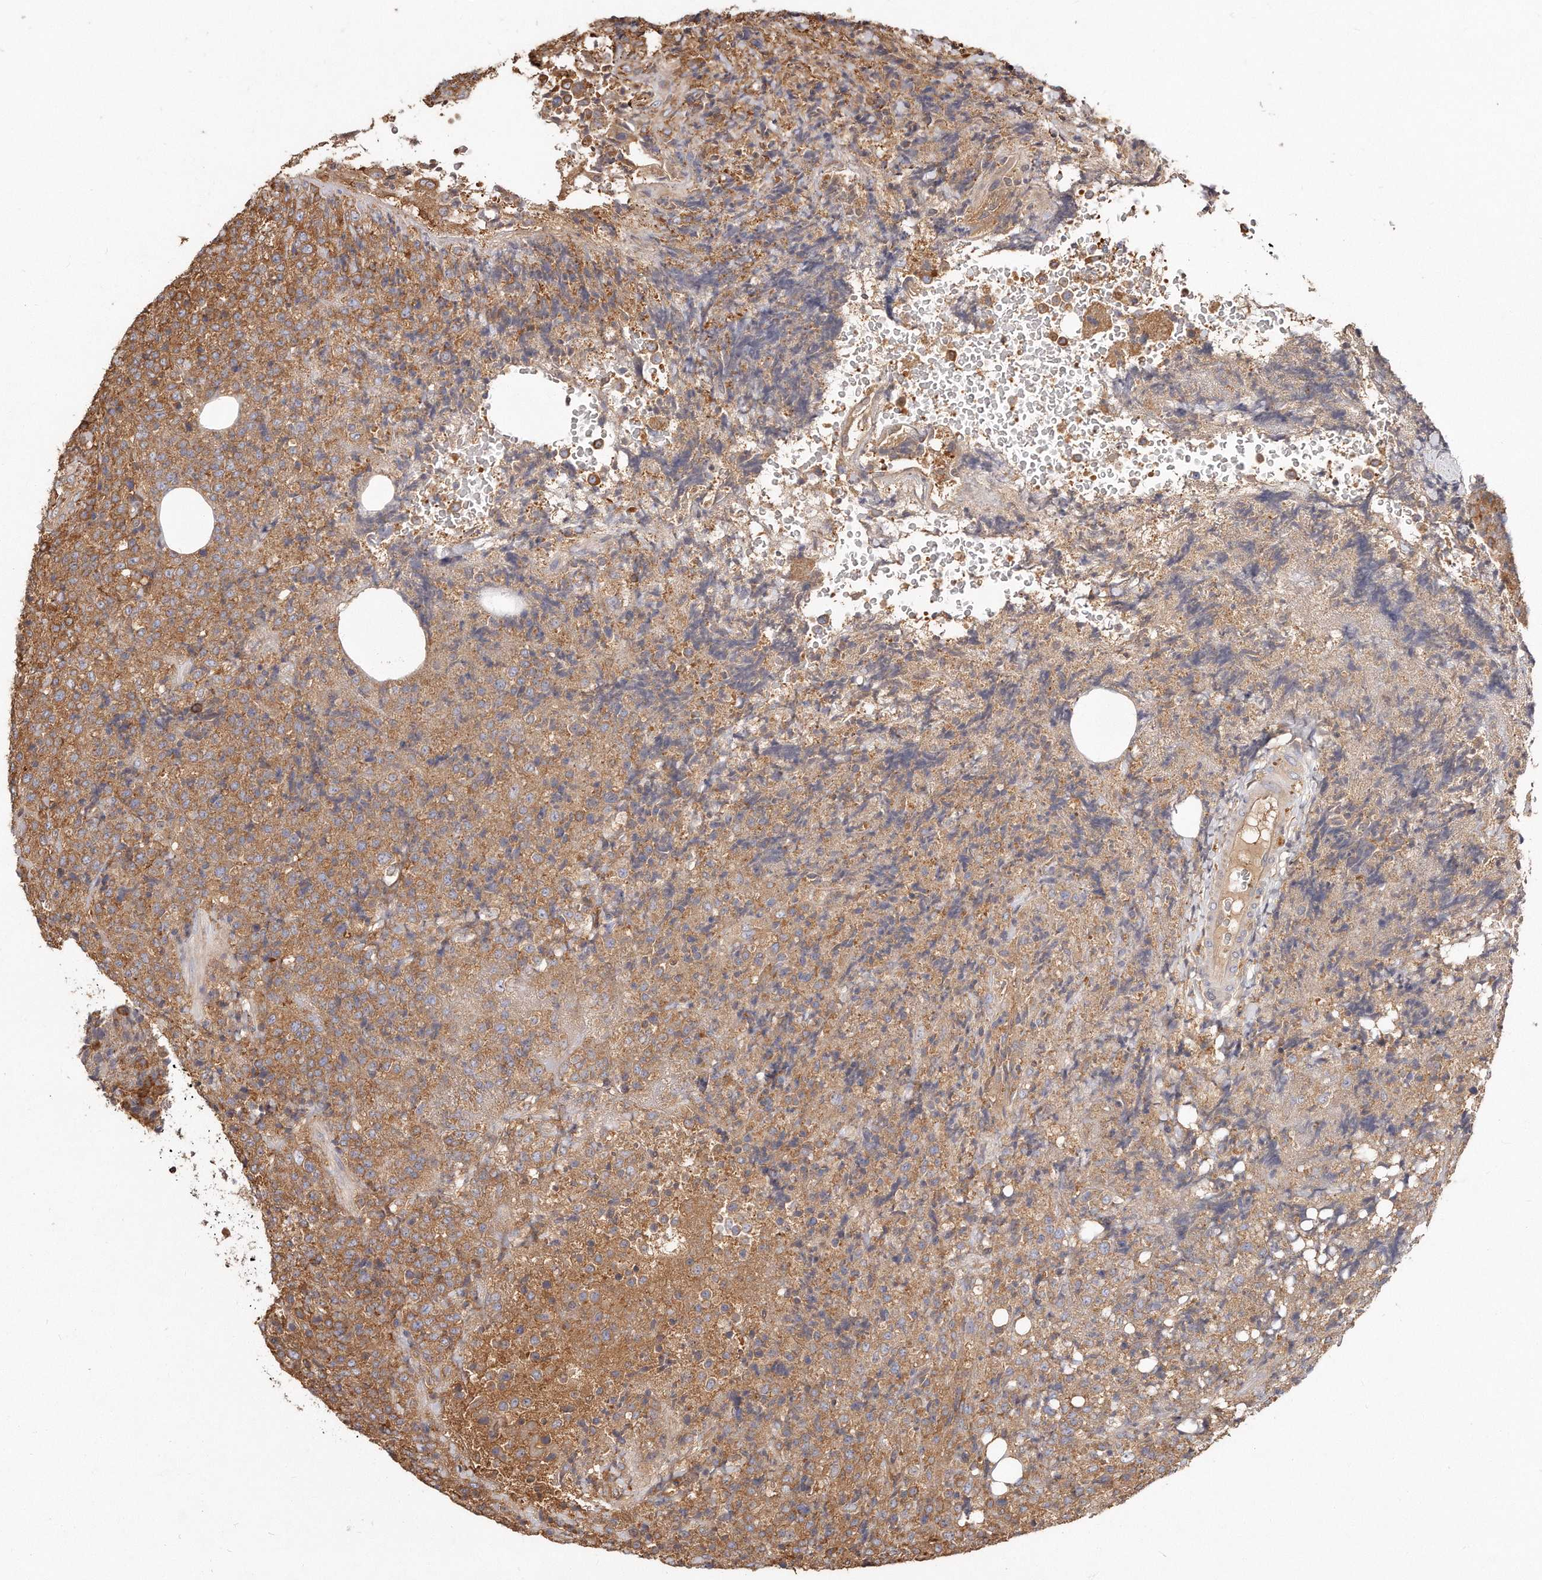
{"staining": {"intensity": "moderate", "quantity": "25%-75%", "location": "cytoplasmic/membranous"}, "tissue": "lymphoma", "cell_type": "Tumor cells", "image_type": "cancer", "snomed": [{"axis": "morphology", "description": "Malignant lymphoma, non-Hodgkin's type, High grade"}, {"axis": "topography", "description": "Lymph node"}], "caption": "Malignant lymphoma, non-Hodgkin's type (high-grade) stained with DAB (3,3'-diaminobenzidine) IHC shows medium levels of moderate cytoplasmic/membranous staining in approximately 25%-75% of tumor cells. The protein is shown in brown color, while the nuclei are stained blue.", "gene": "CAP1", "patient": {"sex": "male", "age": 13}}